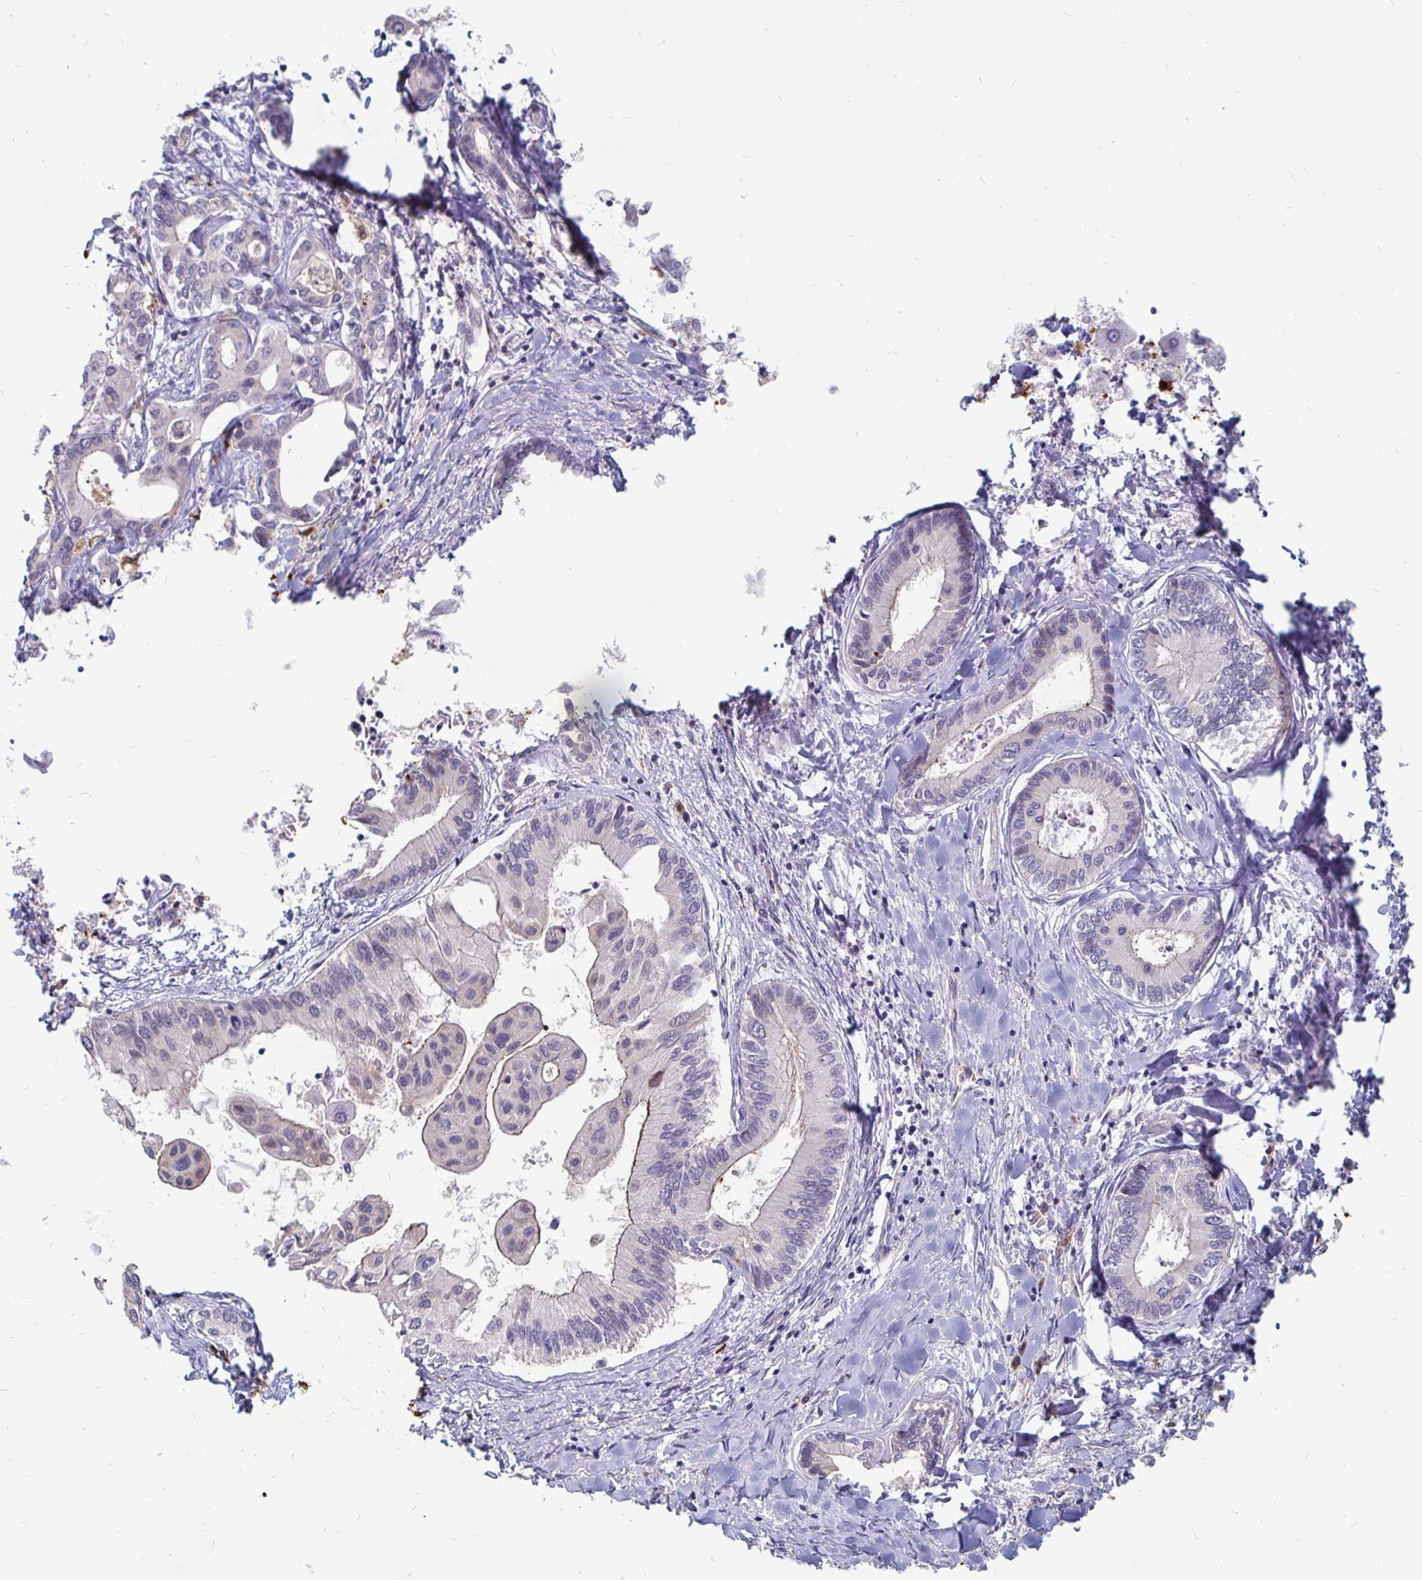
{"staining": {"intensity": "negative", "quantity": "none", "location": "none"}, "tissue": "liver cancer", "cell_type": "Tumor cells", "image_type": "cancer", "snomed": [{"axis": "morphology", "description": "Cholangiocarcinoma"}, {"axis": "topography", "description": "Liver"}], "caption": "Human cholangiocarcinoma (liver) stained for a protein using immunohistochemistry shows no positivity in tumor cells.", "gene": "CCDC85A", "patient": {"sex": "male", "age": 66}}